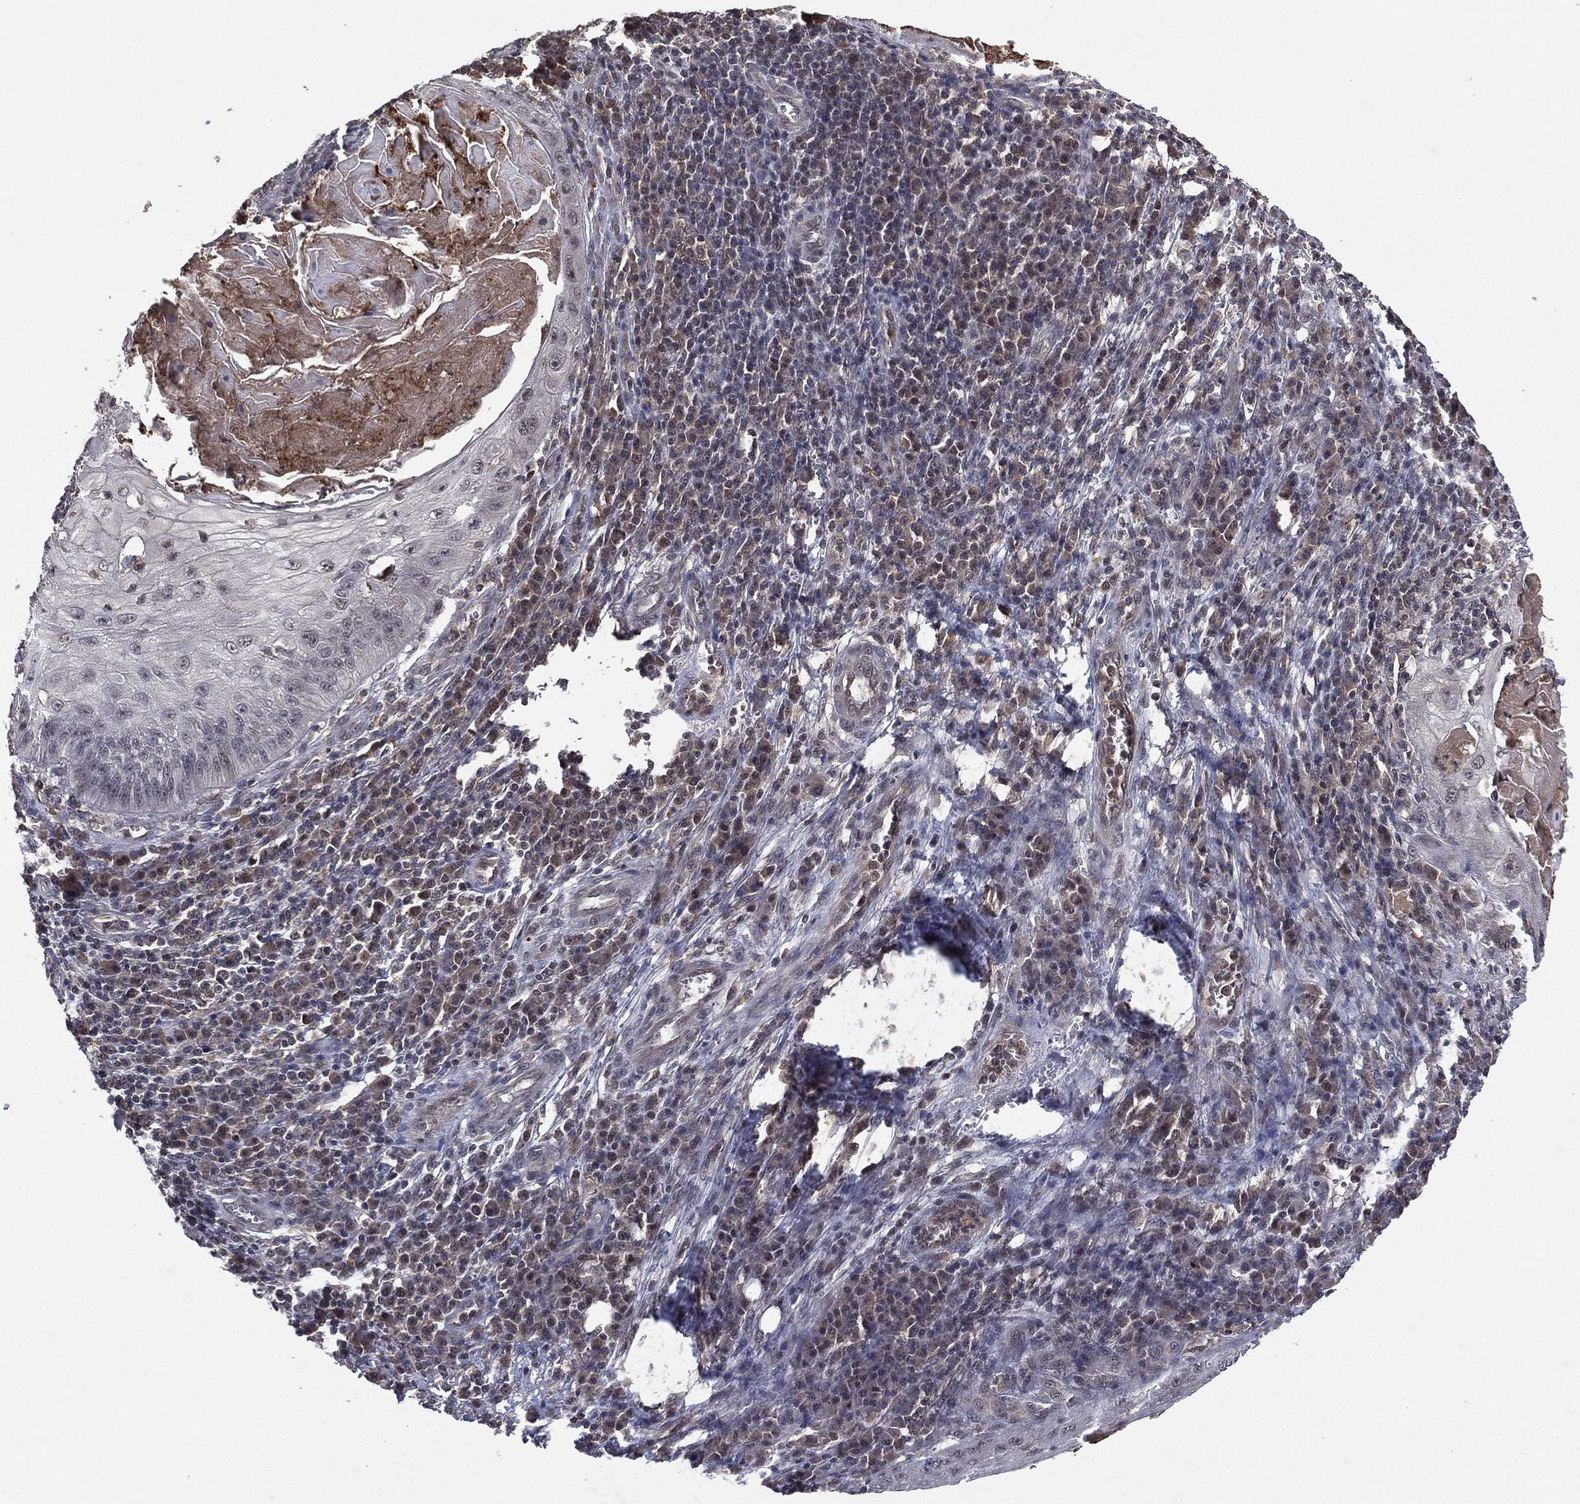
{"staining": {"intensity": "negative", "quantity": "none", "location": "none"}, "tissue": "skin cancer", "cell_type": "Tumor cells", "image_type": "cancer", "snomed": [{"axis": "morphology", "description": "Squamous cell carcinoma, NOS"}, {"axis": "topography", "description": "Skin"}], "caption": "Immunohistochemistry of human squamous cell carcinoma (skin) displays no positivity in tumor cells.", "gene": "ATG4B", "patient": {"sex": "male", "age": 70}}